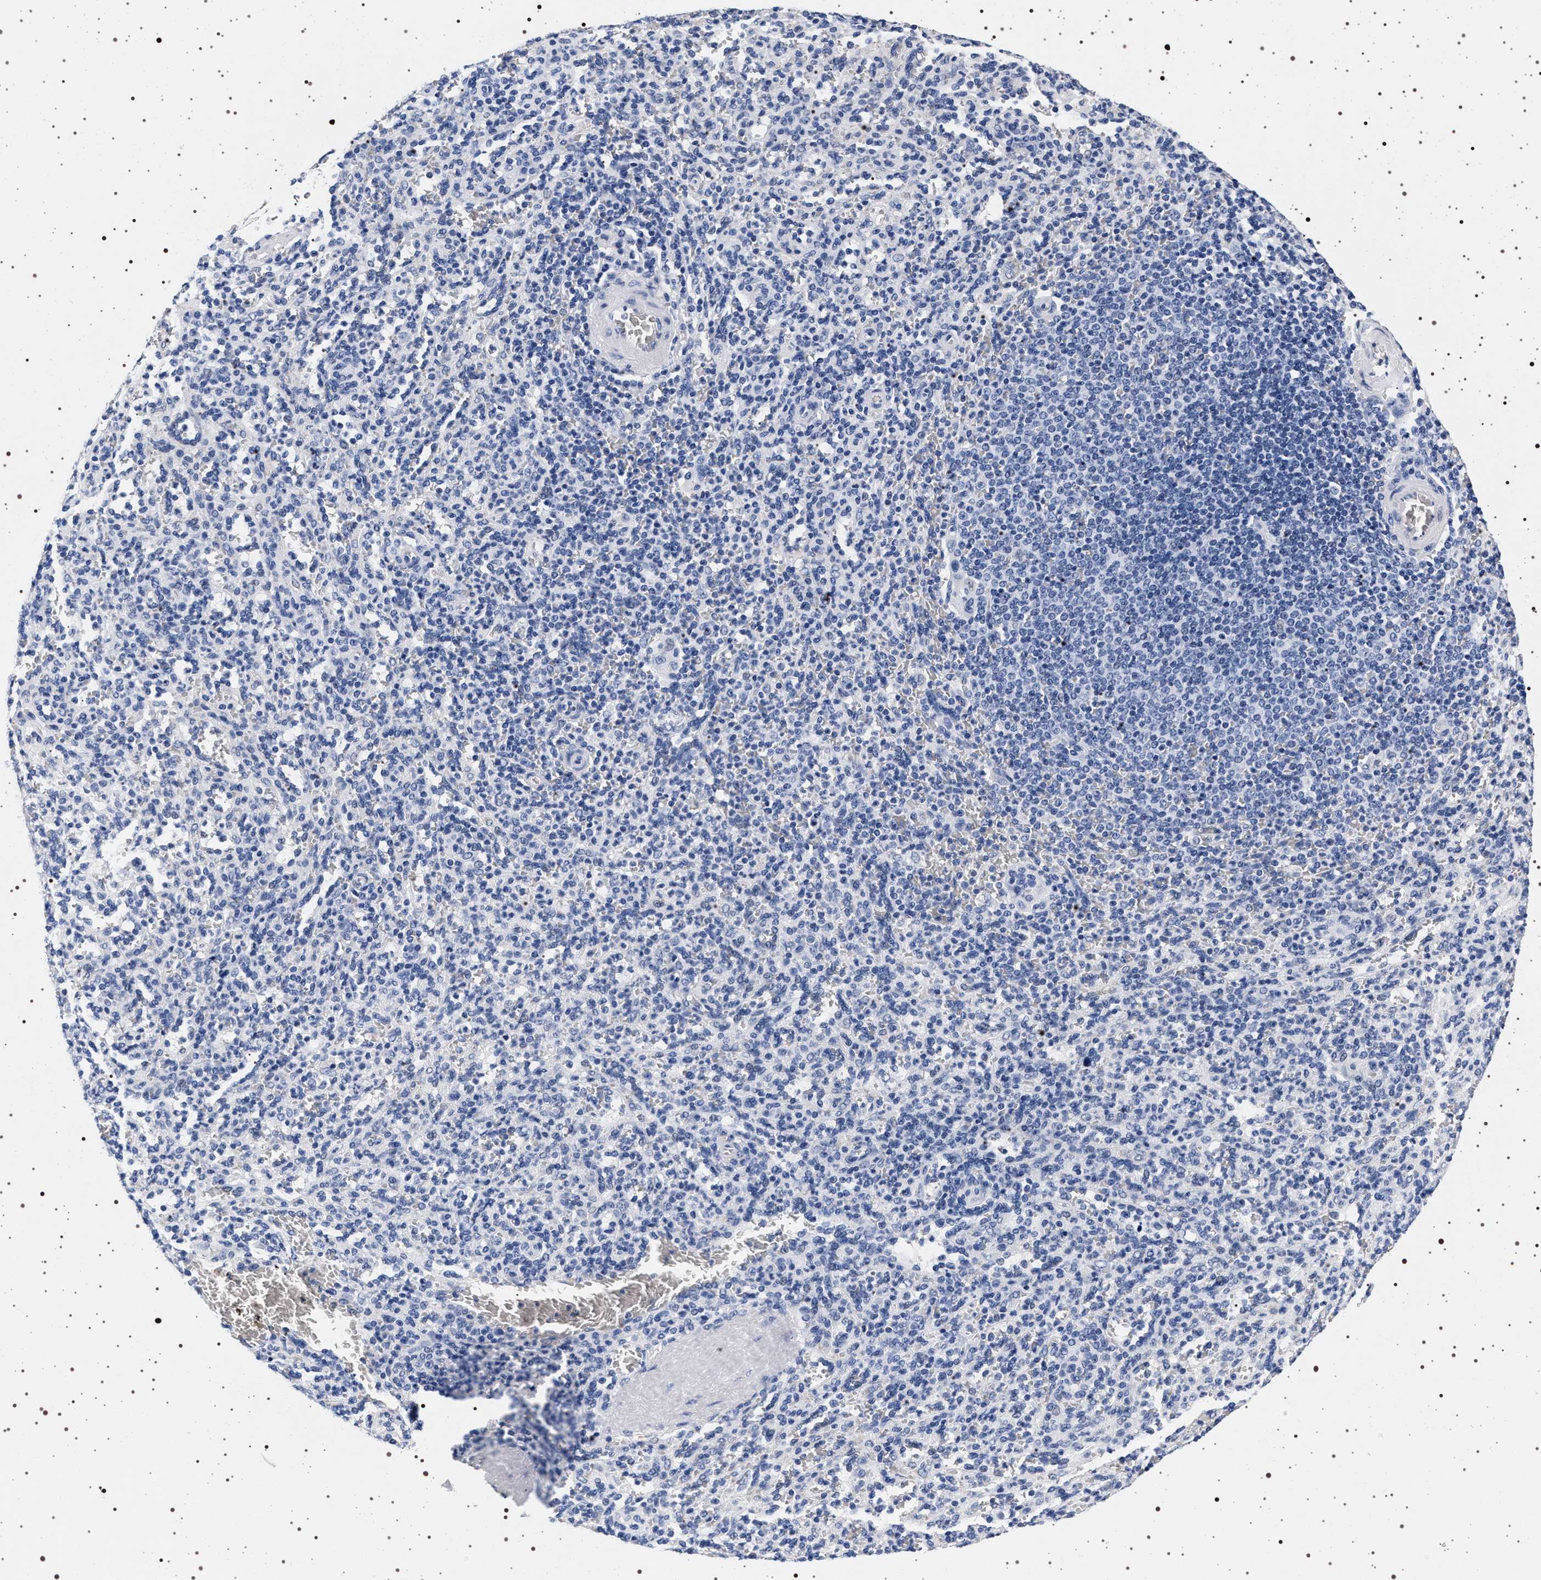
{"staining": {"intensity": "negative", "quantity": "none", "location": "none"}, "tissue": "spleen", "cell_type": "Cells in red pulp", "image_type": "normal", "snomed": [{"axis": "morphology", "description": "Normal tissue, NOS"}, {"axis": "topography", "description": "Spleen"}], "caption": "The micrograph displays no staining of cells in red pulp in unremarkable spleen. (DAB (3,3'-diaminobenzidine) IHC with hematoxylin counter stain).", "gene": "SYN1", "patient": {"sex": "male", "age": 36}}